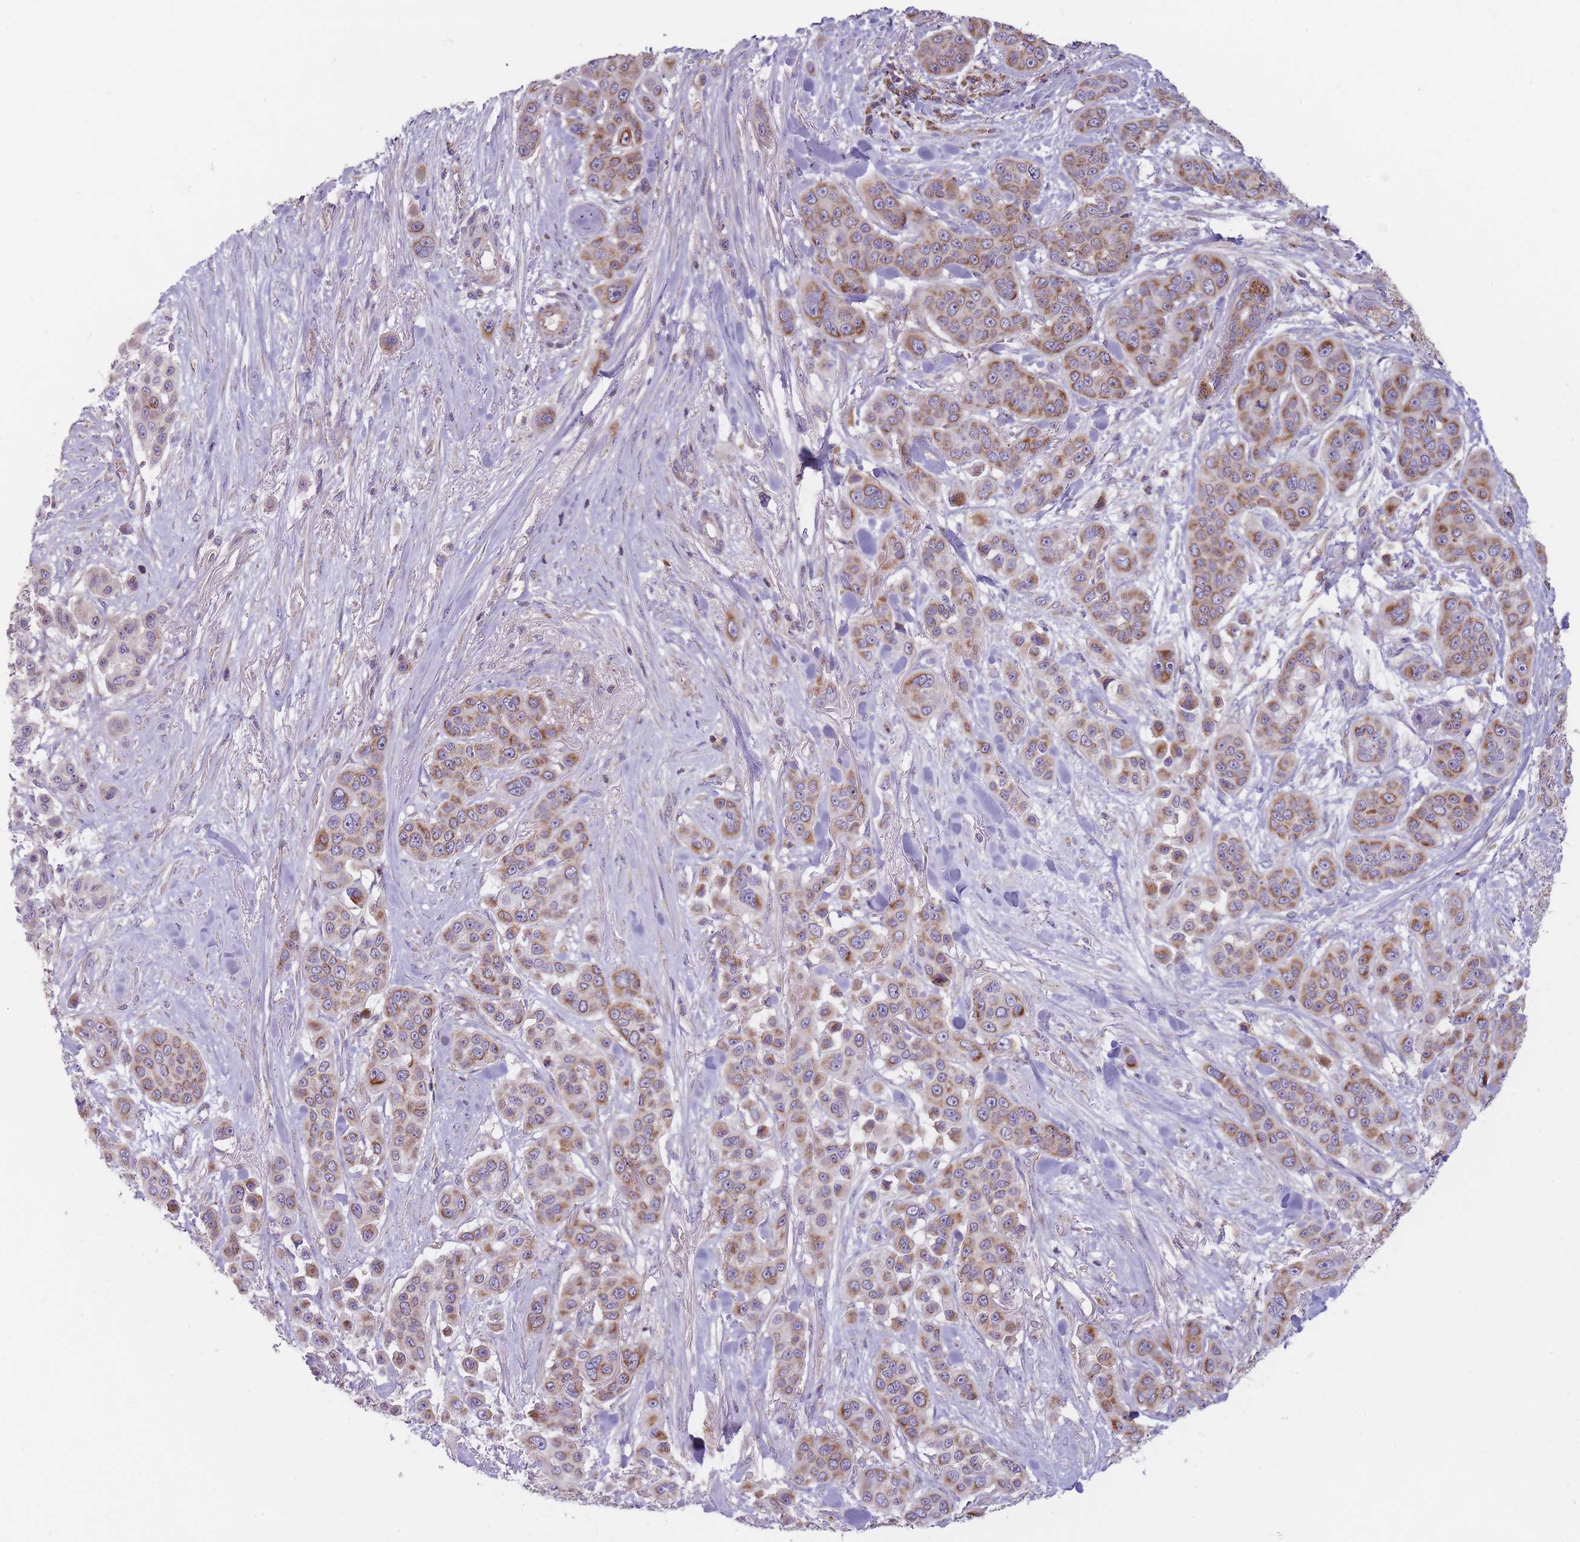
{"staining": {"intensity": "moderate", "quantity": ">75%", "location": "cytoplasmic/membranous"}, "tissue": "skin cancer", "cell_type": "Tumor cells", "image_type": "cancer", "snomed": [{"axis": "morphology", "description": "Squamous cell carcinoma, NOS"}, {"axis": "topography", "description": "Skin"}], "caption": "Immunohistochemistry (IHC) photomicrograph of human skin cancer stained for a protein (brown), which reveals medium levels of moderate cytoplasmic/membranous positivity in approximately >75% of tumor cells.", "gene": "NDUFA9", "patient": {"sex": "male", "age": 67}}